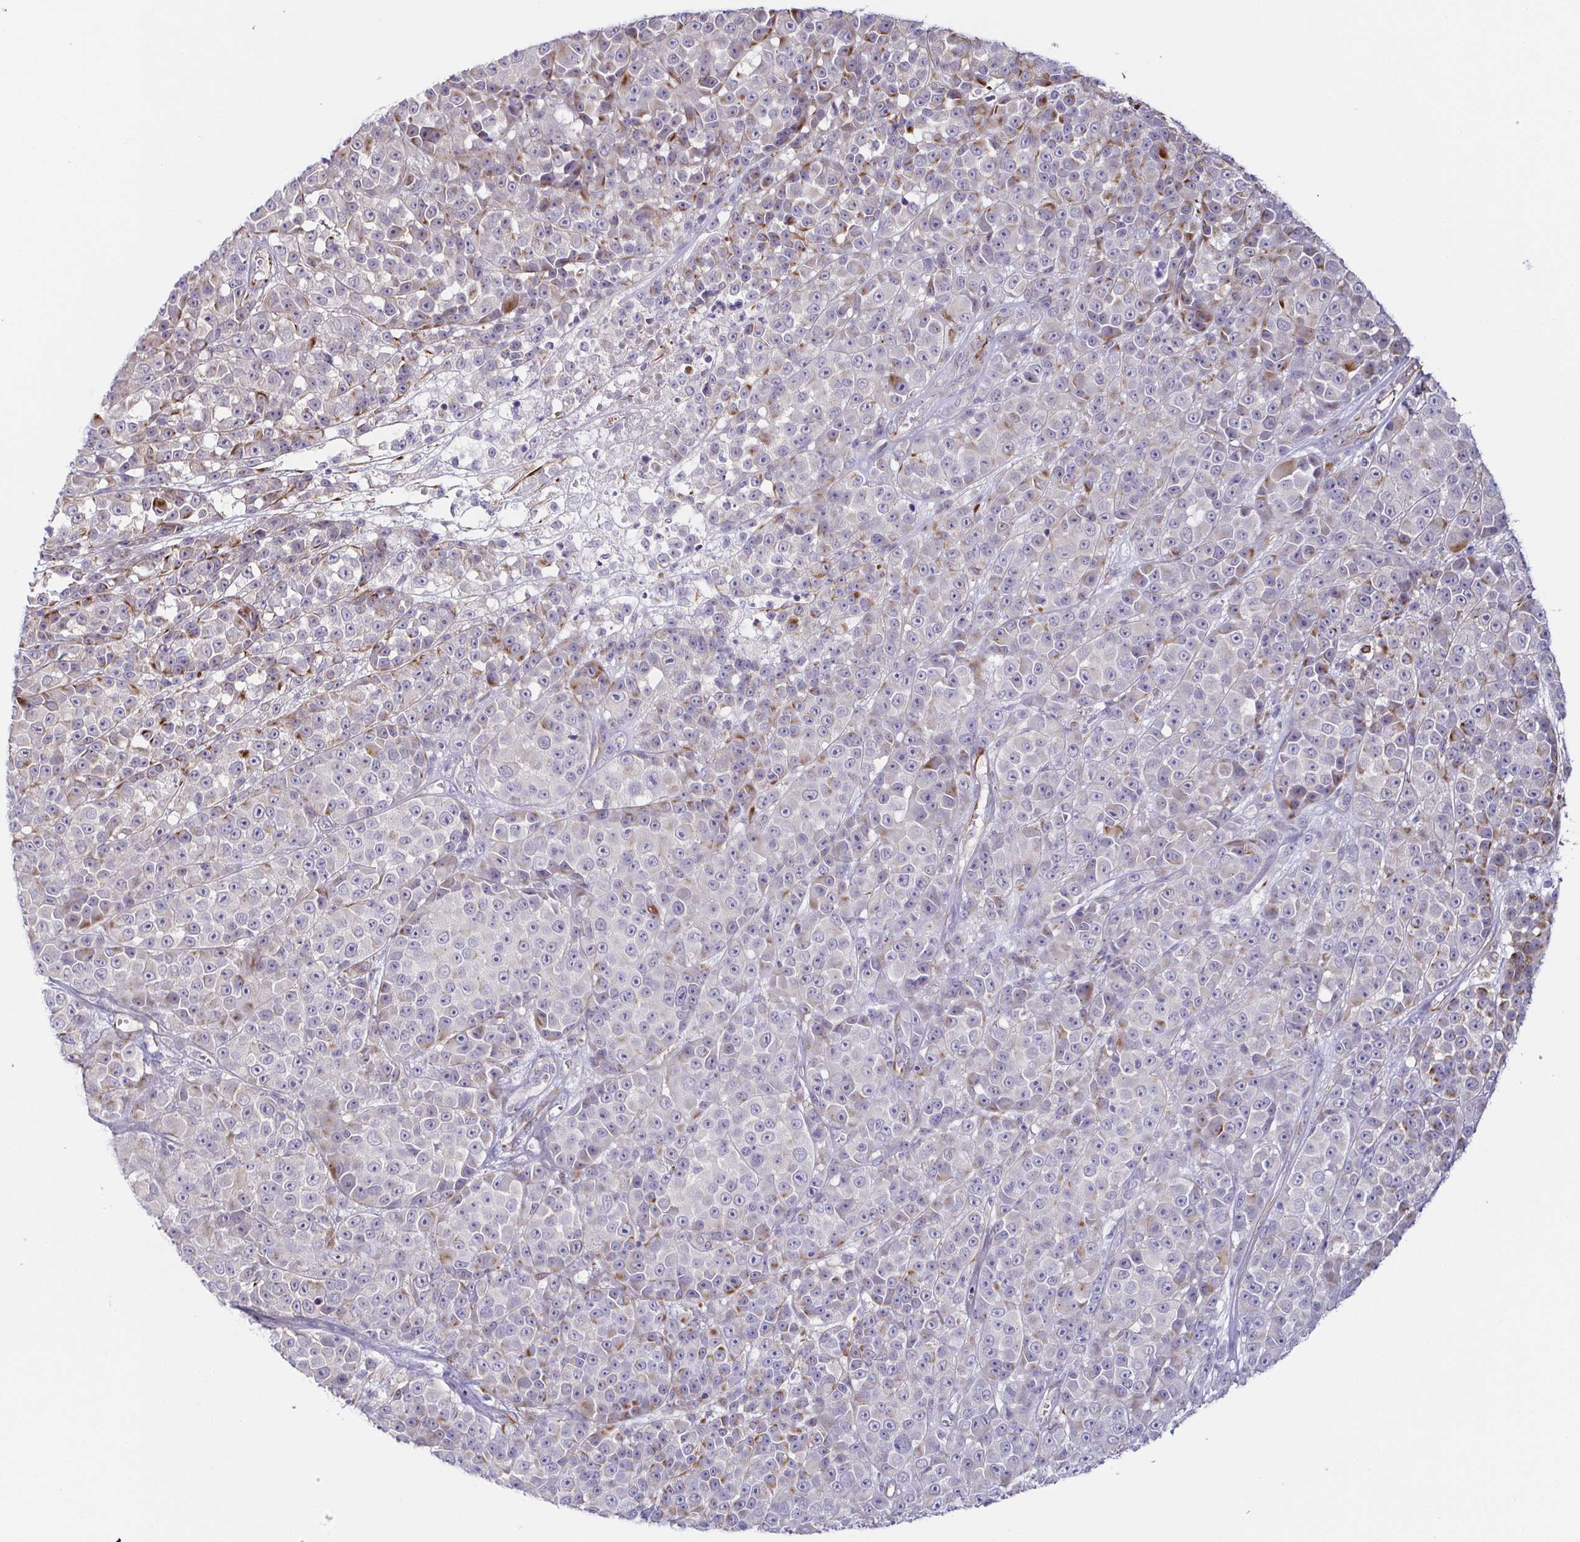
{"staining": {"intensity": "weak", "quantity": "<25%", "location": "cytoplasmic/membranous"}, "tissue": "melanoma", "cell_type": "Tumor cells", "image_type": "cancer", "snomed": [{"axis": "morphology", "description": "Malignant melanoma, NOS"}, {"axis": "topography", "description": "Skin"}, {"axis": "topography", "description": "Skin of back"}], "caption": "Malignant melanoma stained for a protein using IHC reveals no expression tumor cells.", "gene": "COL17A1", "patient": {"sex": "male", "age": 91}}